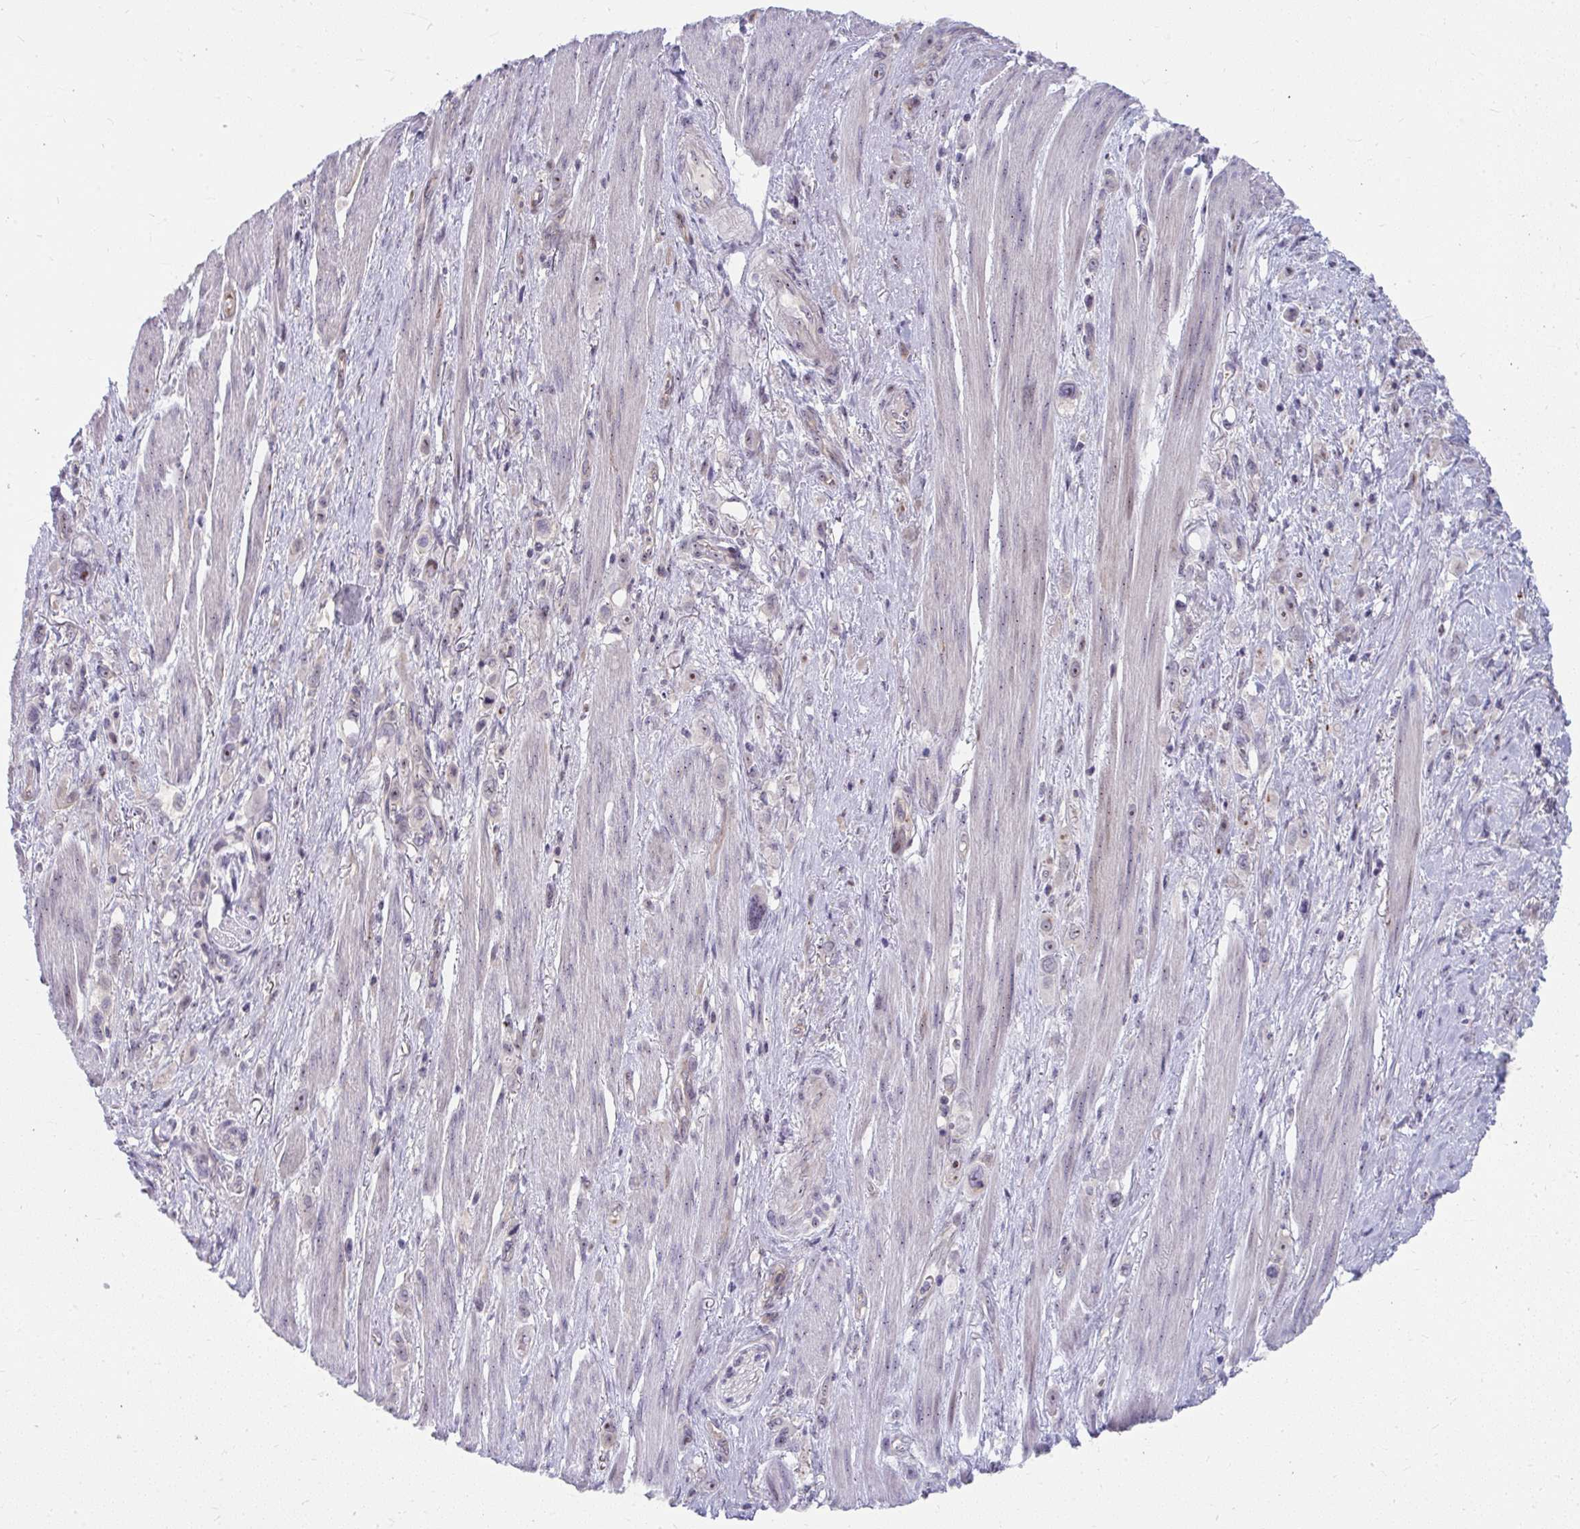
{"staining": {"intensity": "moderate", "quantity": "<25%", "location": "nuclear"}, "tissue": "stomach cancer", "cell_type": "Tumor cells", "image_type": "cancer", "snomed": [{"axis": "morphology", "description": "Adenocarcinoma, NOS"}, {"axis": "topography", "description": "Stomach, upper"}], "caption": "A brown stain shows moderate nuclear staining of a protein in human stomach cancer (adenocarcinoma) tumor cells.", "gene": "MUS81", "patient": {"sex": "male", "age": 75}}